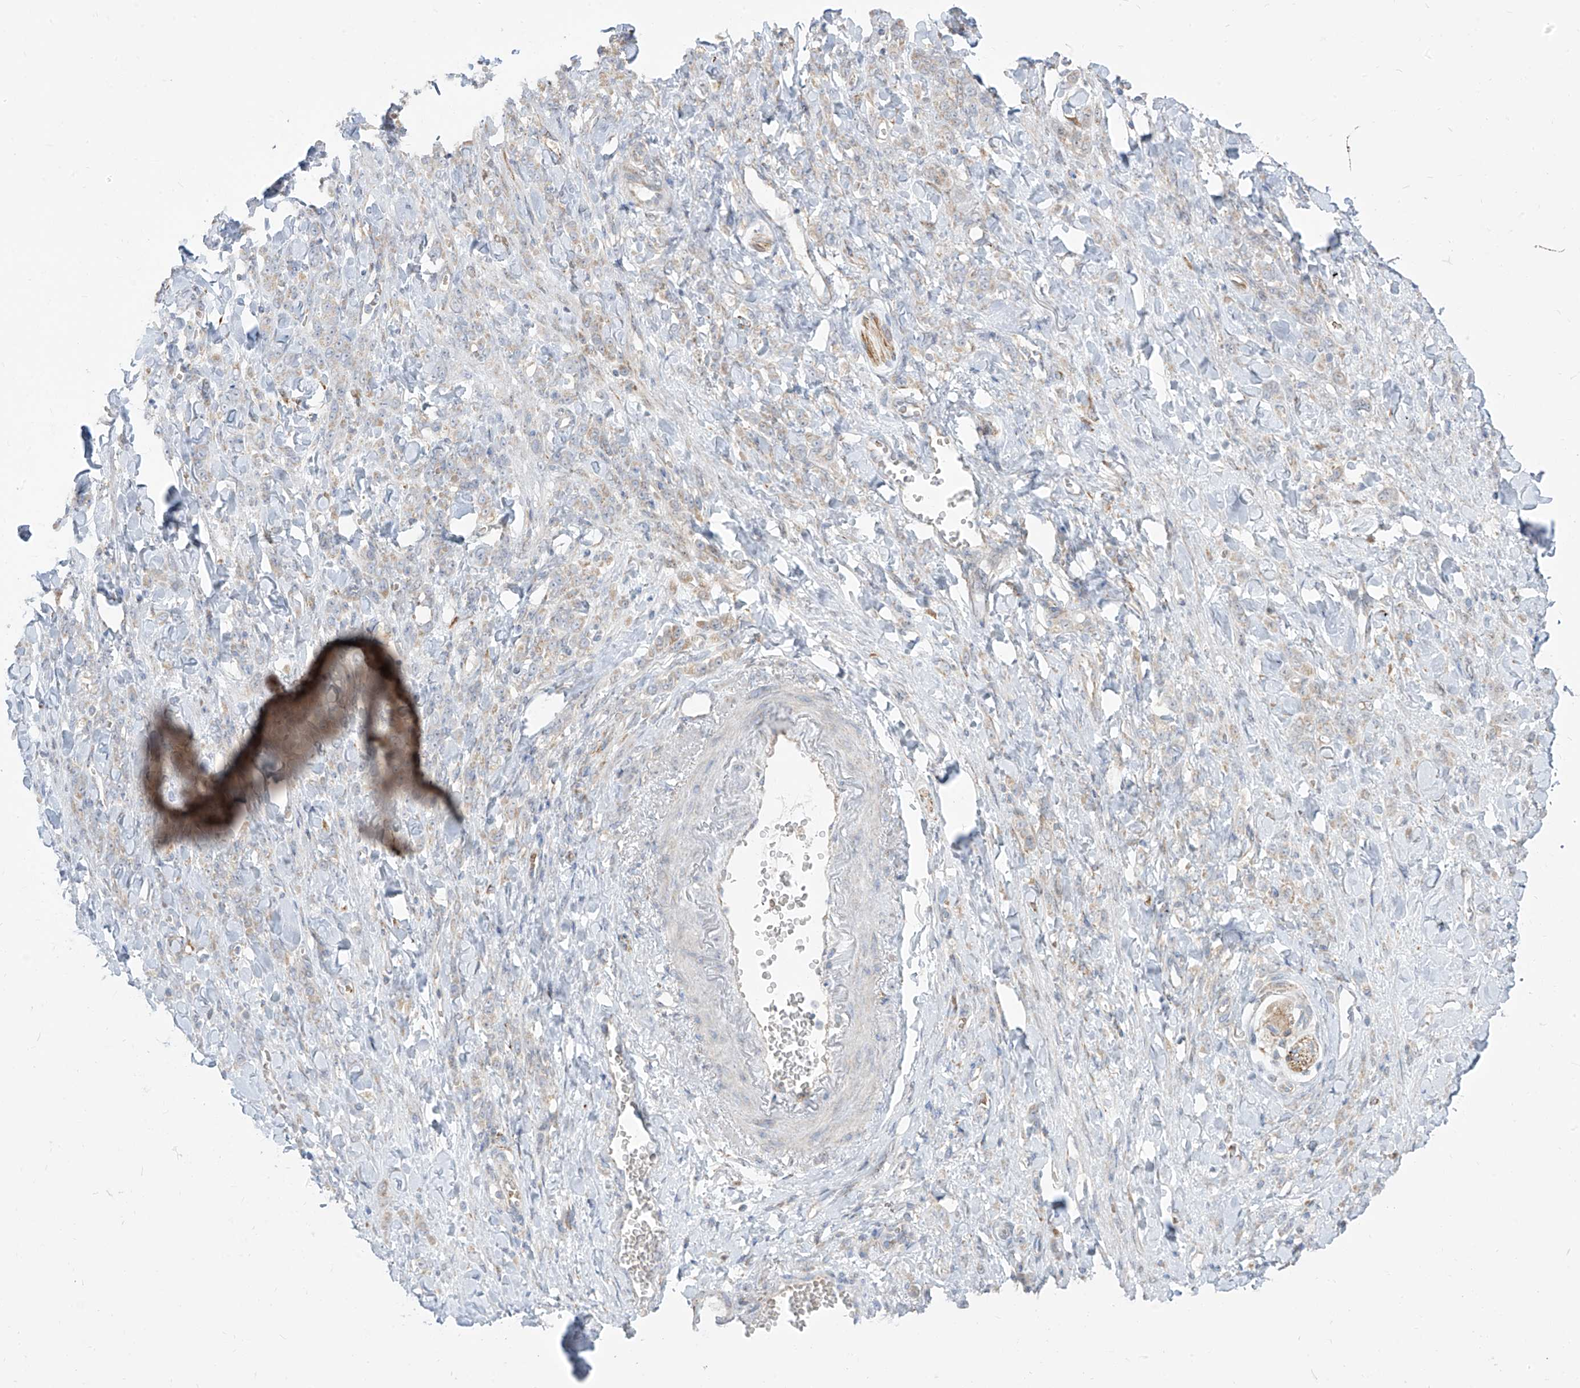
{"staining": {"intensity": "negative", "quantity": "none", "location": "none"}, "tissue": "stomach cancer", "cell_type": "Tumor cells", "image_type": "cancer", "snomed": [{"axis": "morphology", "description": "Normal tissue, NOS"}, {"axis": "morphology", "description": "Adenocarcinoma, NOS"}, {"axis": "topography", "description": "Stomach"}], "caption": "Stomach cancer (adenocarcinoma) stained for a protein using immunohistochemistry reveals no staining tumor cells.", "gene": "ARHGEF40", "patient": {"sex": "male", "age": 82}}